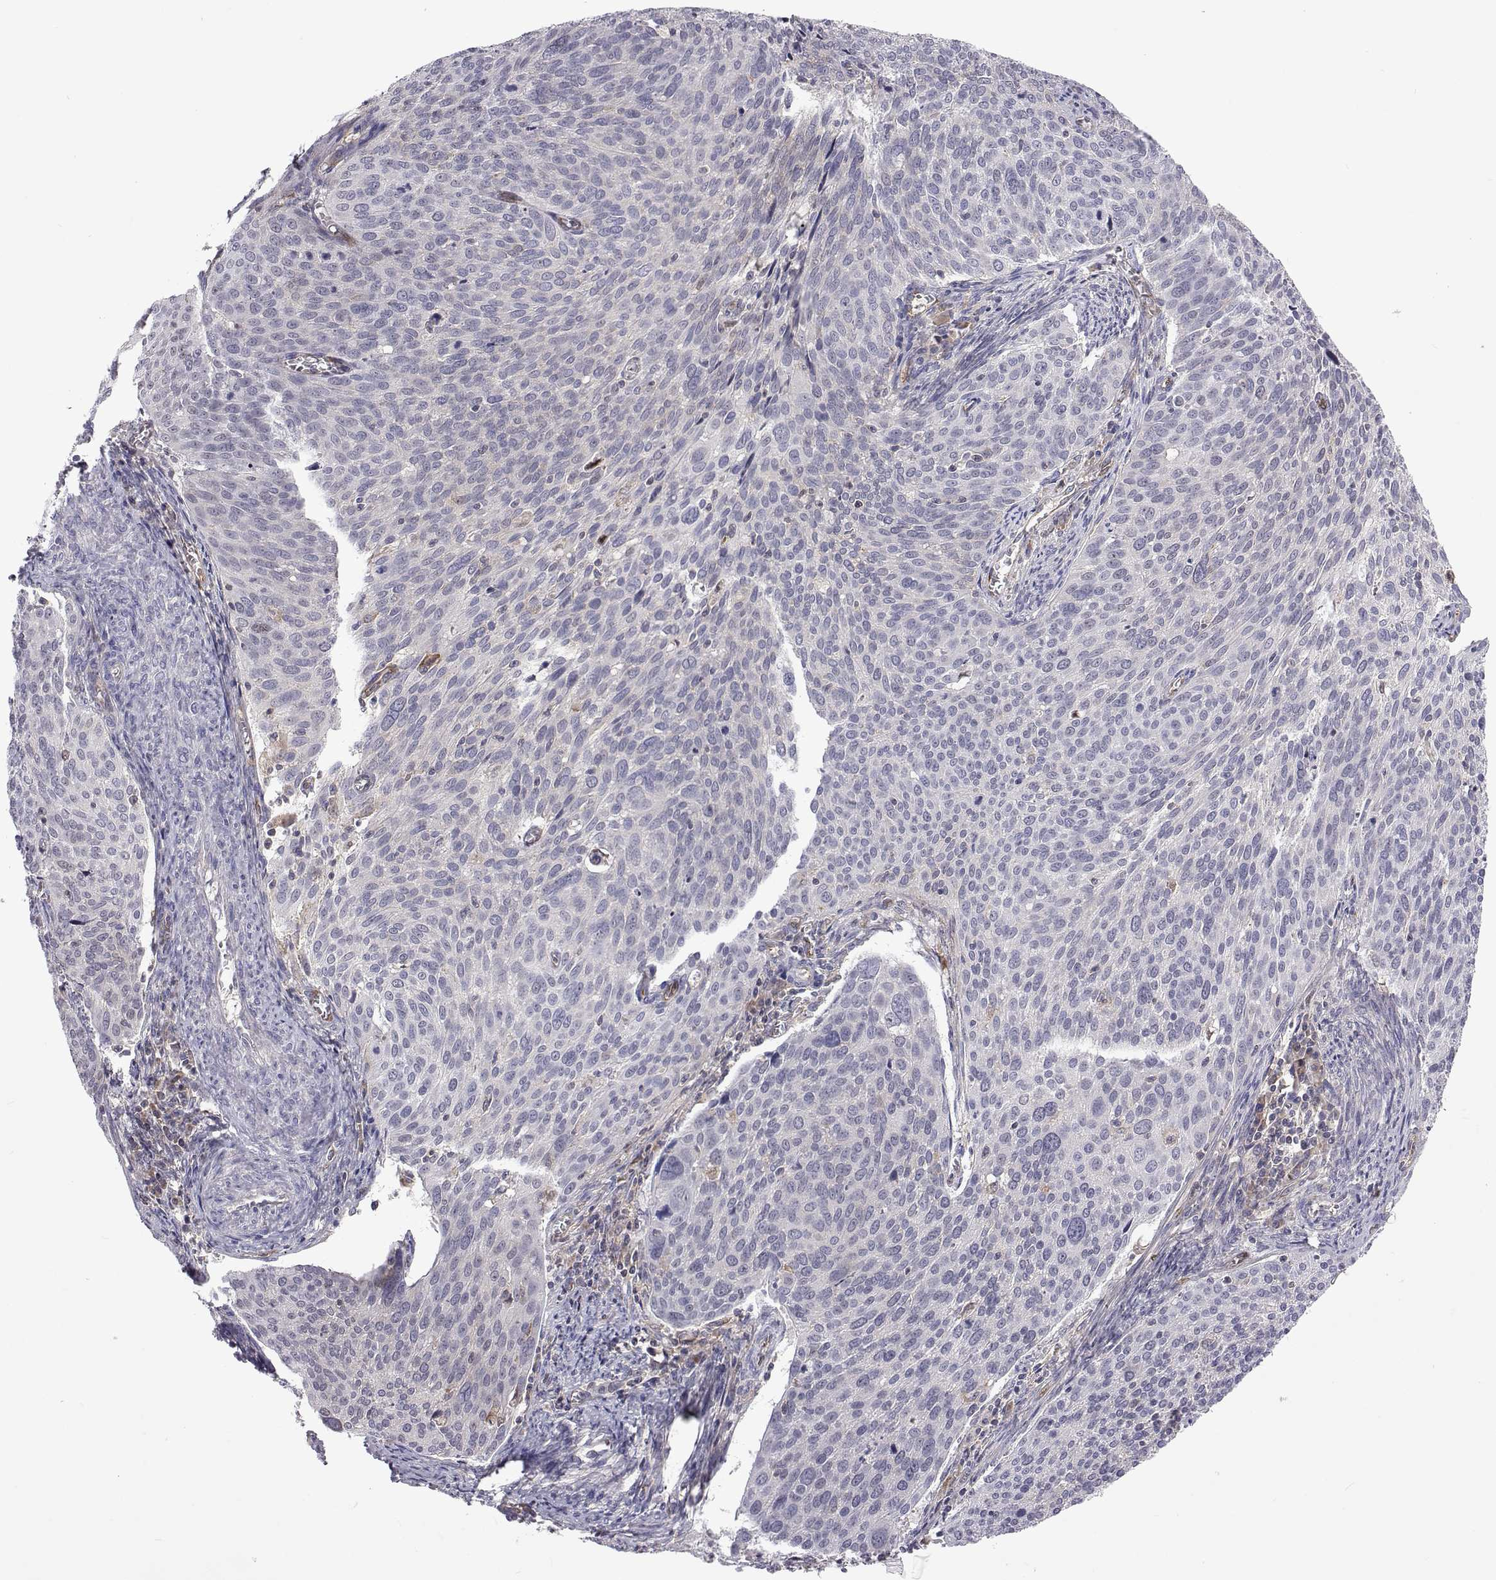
{"staining": {"intensity": "negative", "quantity": "none", "location": "none"}, "tissue": "cervical cancer", "cell_type": "Tumor cells", "image_type": "cancer", "snomed": [{"axis": "morphology", "description": "Squamous cell carcinoma, NOS"}, {"axis": "topography", "description": "Cervix"}], "caption": "Immunohistochemistry image of squamous cell carcinoma (cervical) stained for a protein (brown), which displays no positivity in tumor cells.", "gene": "TCF15", "patient": {"sex": "female", "age": 39}}